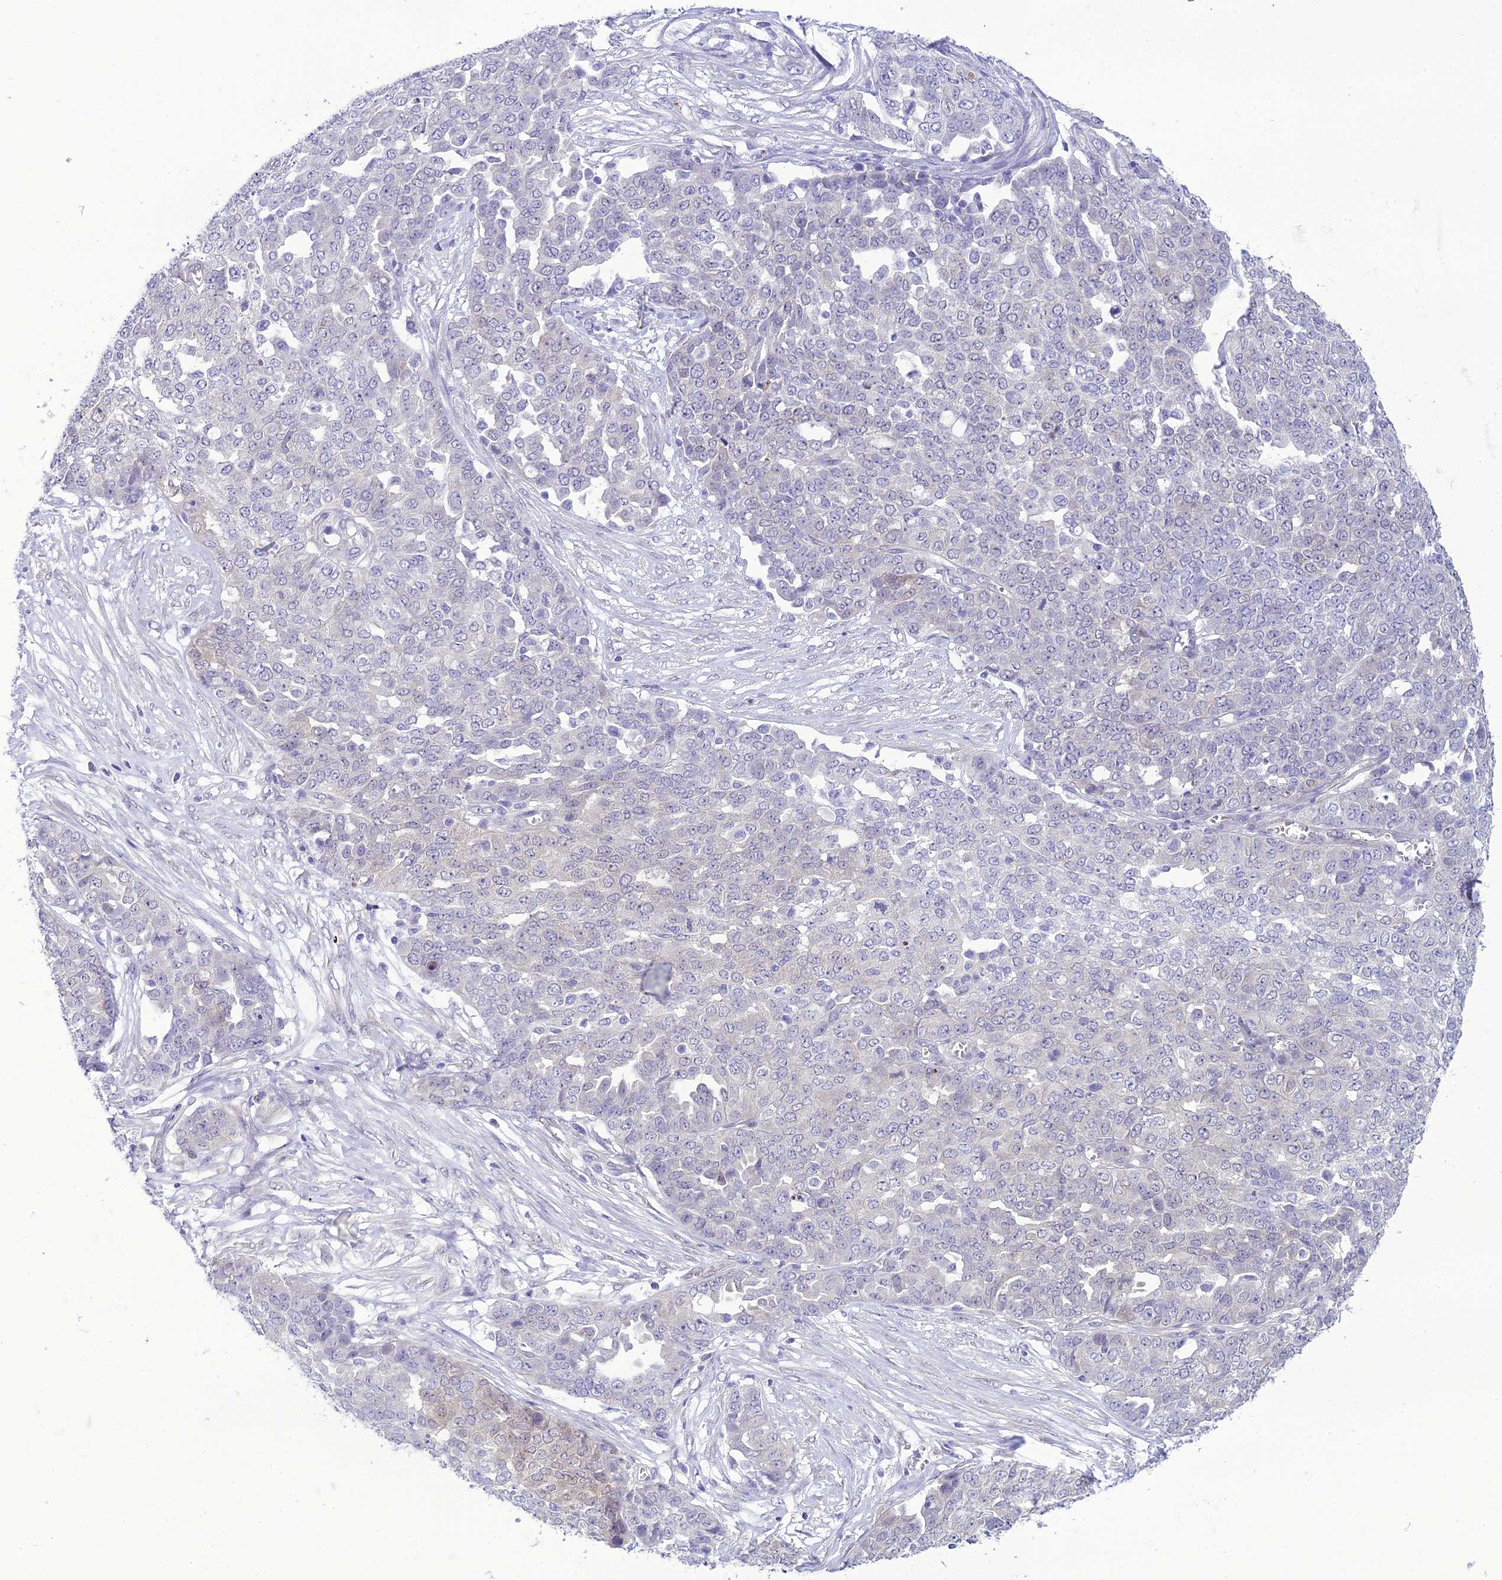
{"staining": {"intensity": "negative", "quantity": "none", "location": "none"}, "tissue": "ovarian cancer", "cell_type": "Tumor cells", "image_type": "cancer", "snomed": [{"axis": "morphology", "description": "Cystadenocarcinoma, serous, NOS"}, {"axis": "topography", "description": "Soft tissue"}, {"axis": "topography", "description": "Ovary"}], "caption": "Tumor cells show no significant positivity in ovarian cancer (serous cystadenocarcinoma).", "gene": "GNPNAT1", "patient": {"sex": "female", "age": 57}}